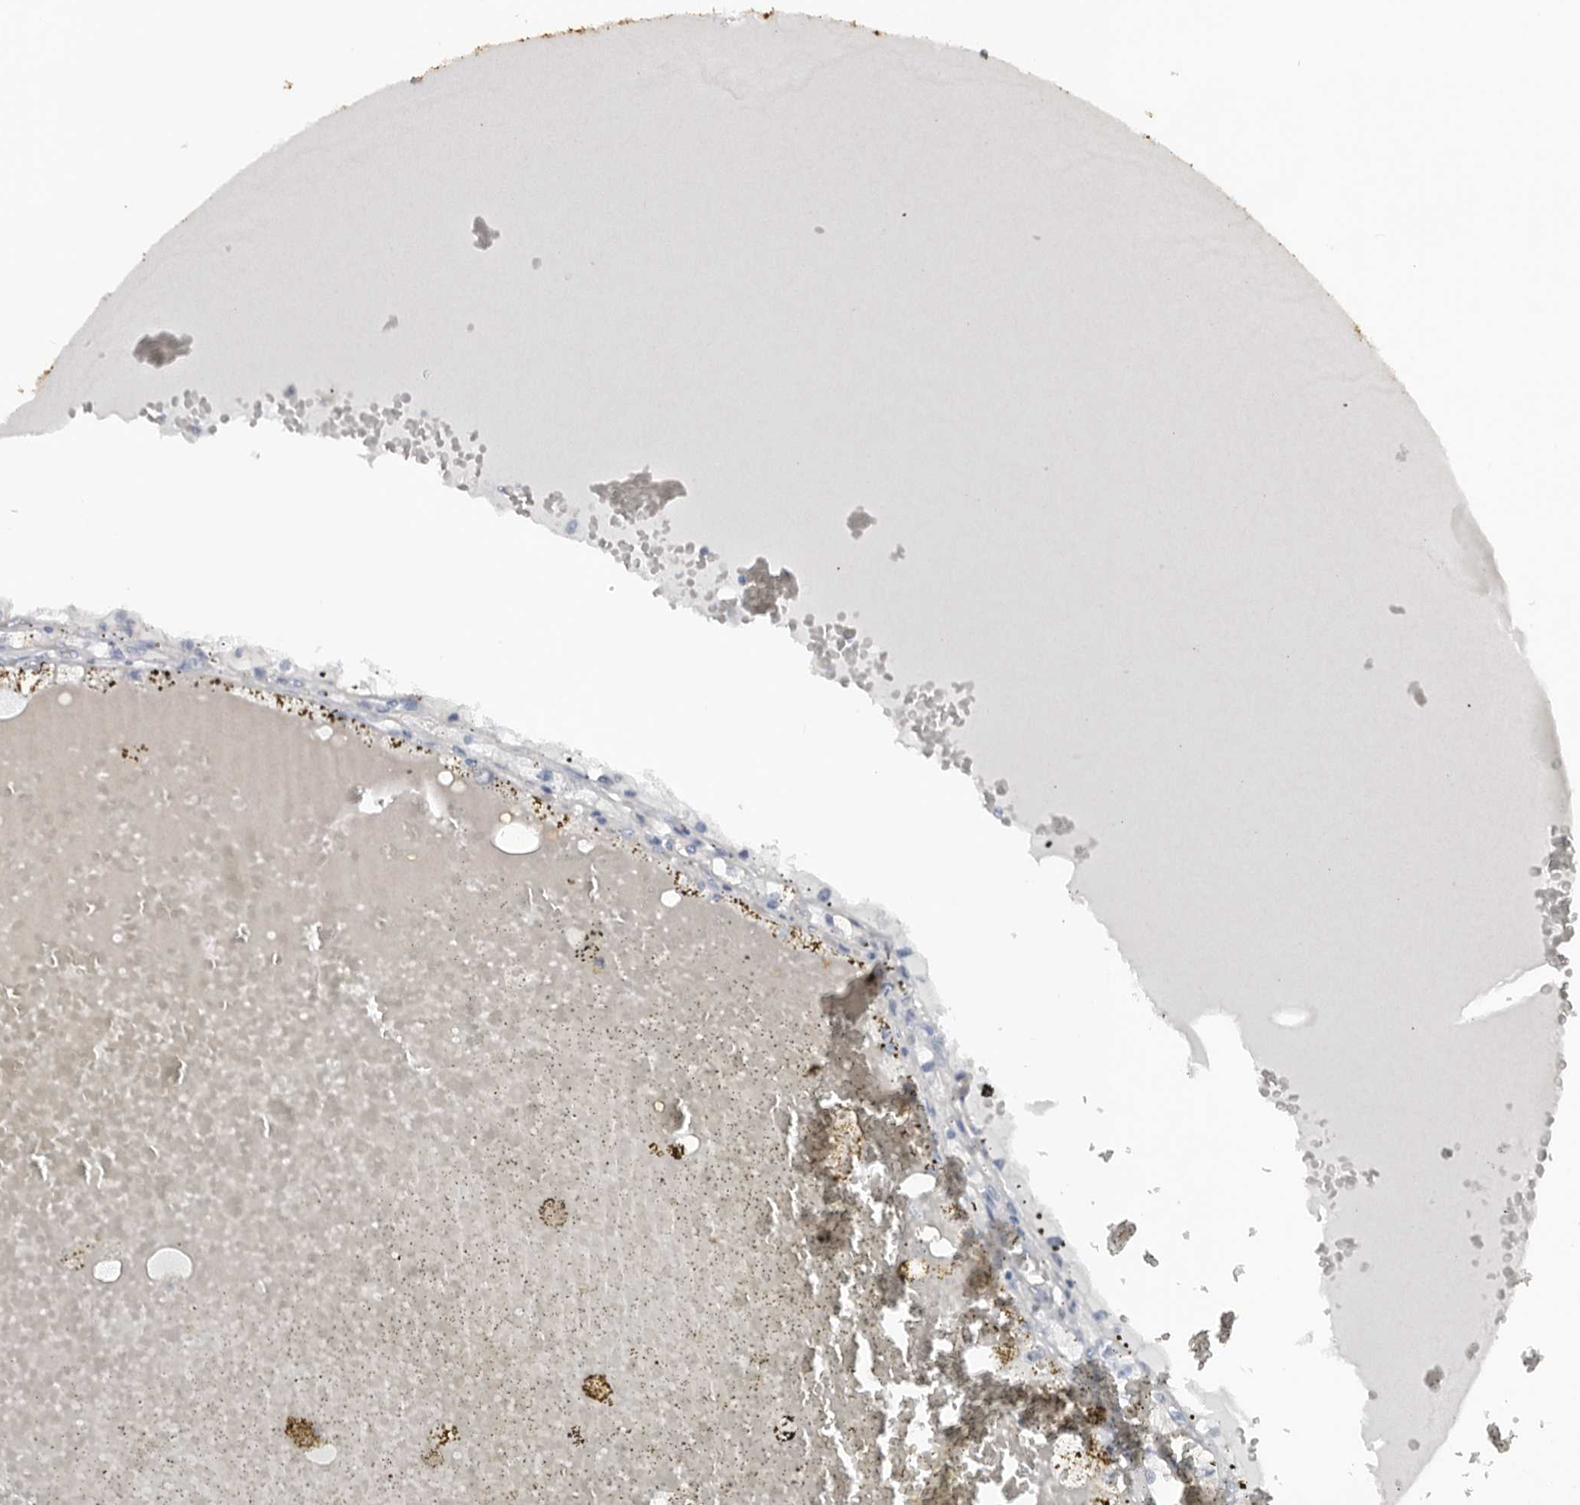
{"staining": {"intensity": "negative", "quantity": "none", "location": "none"}, "tissue": "renal cancer", "cell_type": "Tumor cells", "image_type": "cancer", "snomed": [{"axis": "morphology", "description": "Adenocarcinoma, NOS"}, {"axis": "topography", "description": "Kidney"}], "caption": "Tumor cells show no significant protein expression in renal cancer (adenocarcinoma).", "gene": "FABP7", "patient": {"sex": "male", "age": 56}}